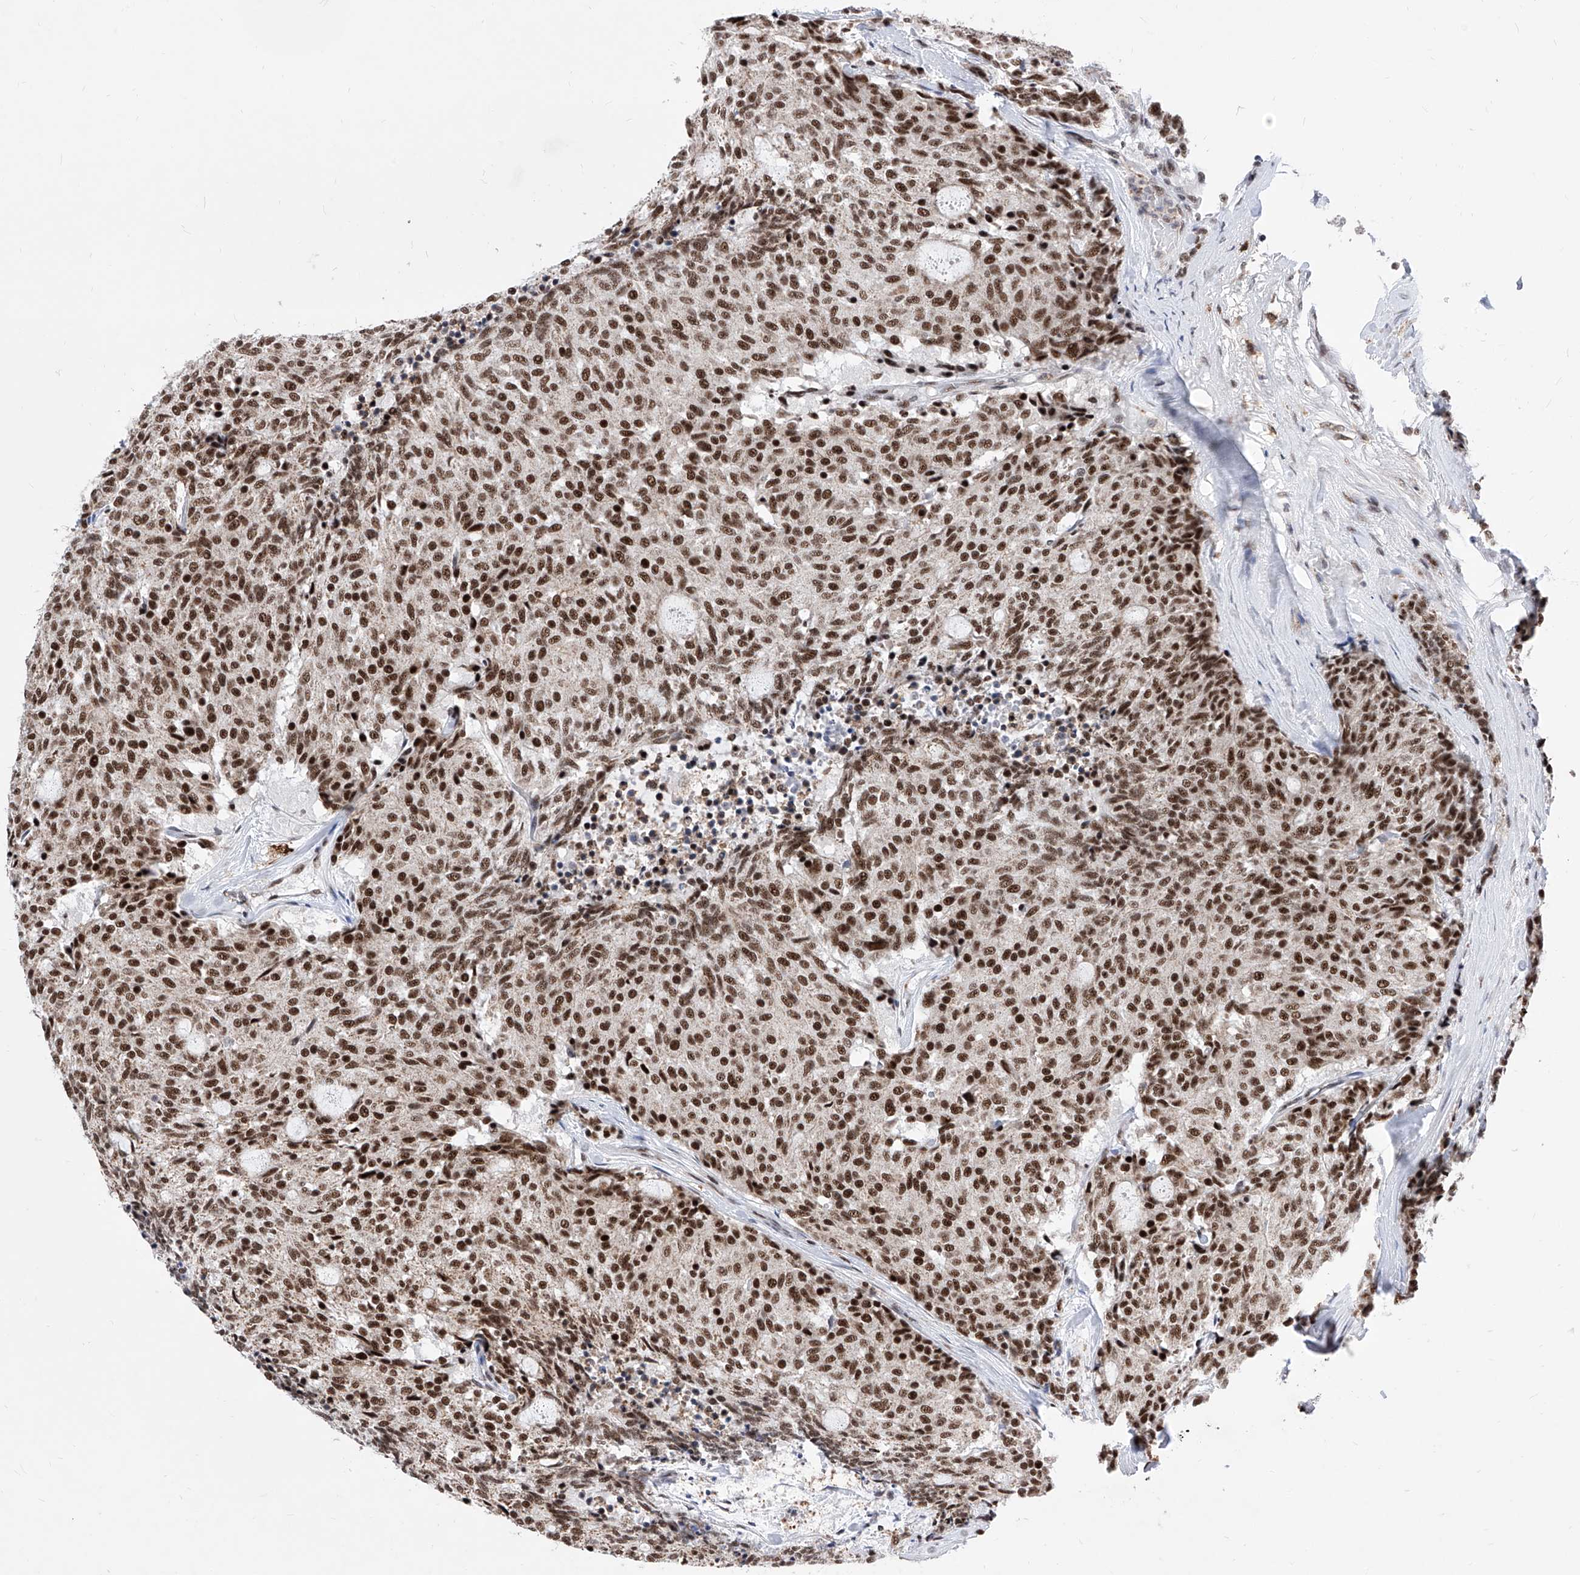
{"staining": {"intensity": "strong", "quantity": ">75%", "location": "nuclear"}, "tissue": "carcinoid", "cell_type": "Tumor cells", "image_type": "cancer", "snomed": [{"axis": "morphology", "description": "Carcinoid, malignant, NOS"}, {"axis": "topography", "description": "Pancreas"}], "caption": "The micrograph demonstrates staining of malignant carcinoid, revealing strong nuclear protein positivity (brown color) within tumor cells. The staining was performed using DAB to visualize the protein expression in brown, while the nuclei were stained in blue with hematoxylin (Magnification: 20x).", "gene": "PHF5A", "patient": {"sex": "female", "age": 54}}